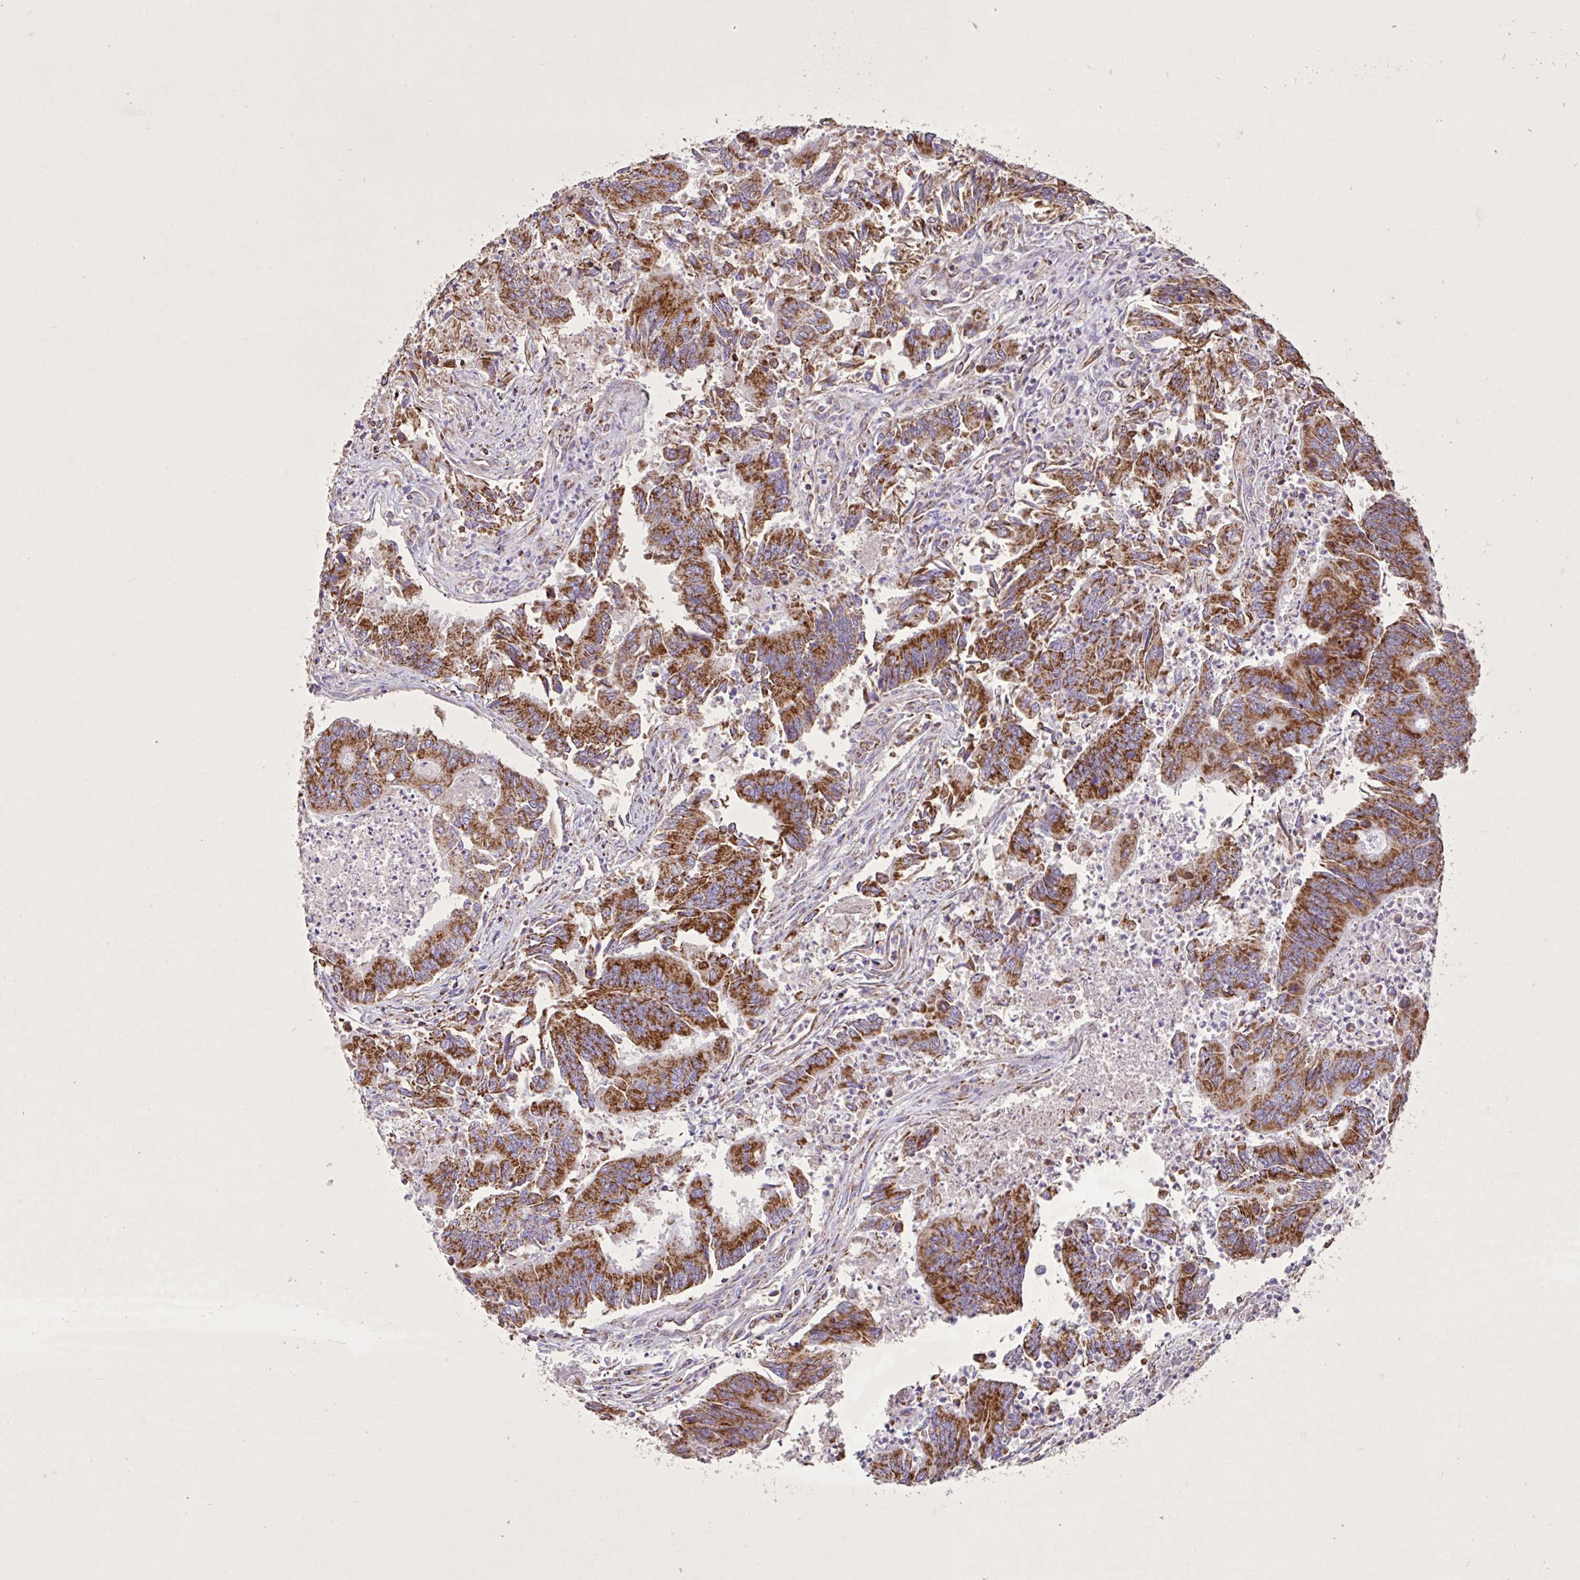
{"staining": {"intensity": "strong", "quantity": ">75%", "location": "cytoplasmic/membranous"}, "tissue": "colorectal cancer", "cell_type": "Tumor cells", "image_type": "cancer", "snomed": [{"axis": "morphology", "description": "Adenocarcinoma, NOS"}, {"axis": "topography", "description": "Colon"}], "caption": "Colorectal cancer tissue exhibits strong cytoplasmic/membranous staining in approximately >75% of tumor cells, visualized by immunohistochemistry.", "gene": "AGK", "patient": {"sex": "female", "age": 67}}